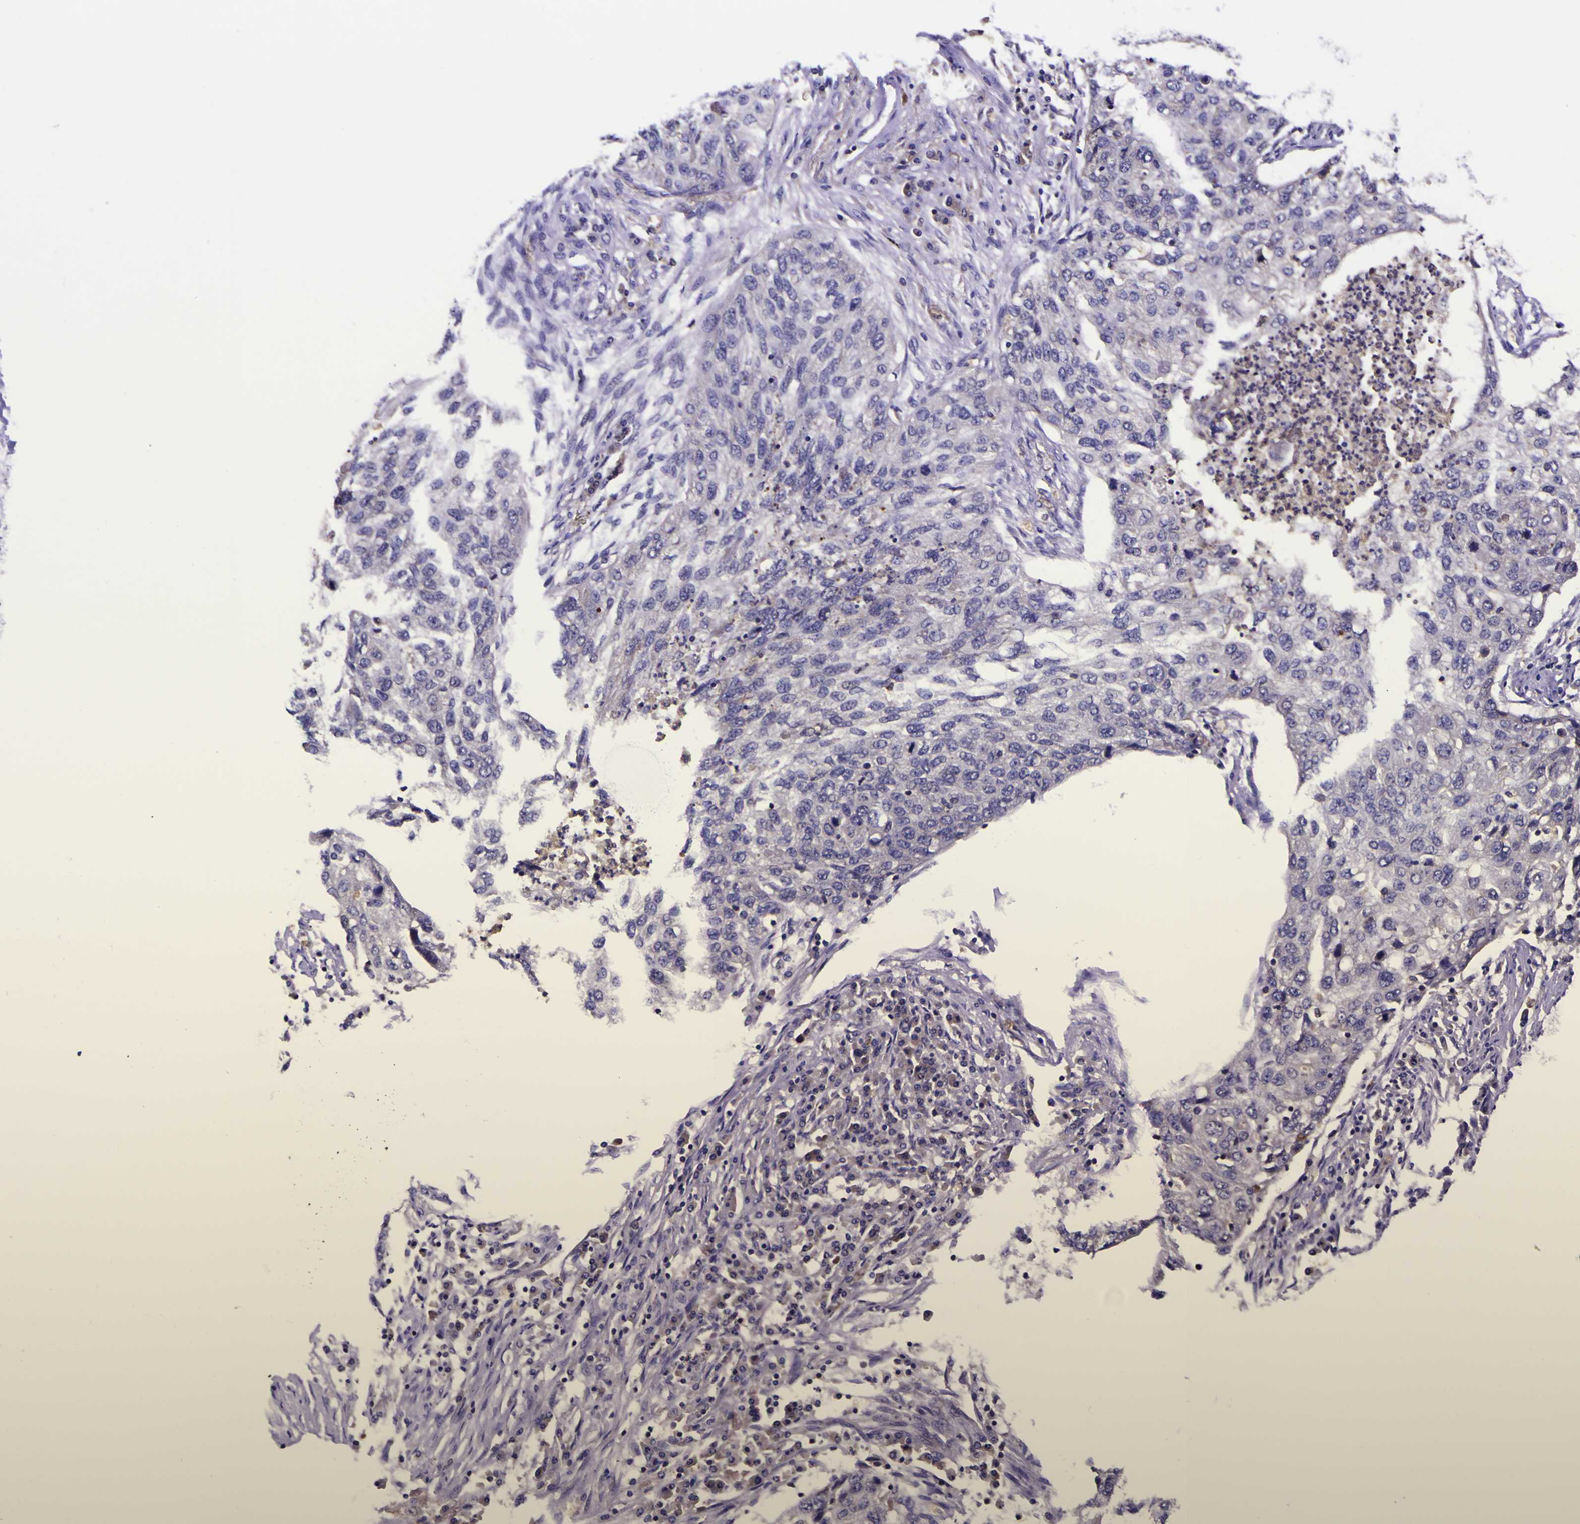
{"staining": {"intensity": "negative", "quantity": "none", "location": "none"}, "tissue": "lung cancer", "cell_type": "Tumor cells", "image_type": "cancer", "snomed": [{"axis": "morphology", "description": "Squamous cell carcinoma, NOS"}, {"axis": "topography", "description": "Lung"}], "caption": "The IHC photomicrograph has no significant staining in tumor cells of lung squamous cell carcinoma tissue.", "gene": "MAPK14", "patient": {"sex": "female", "age": 63}}